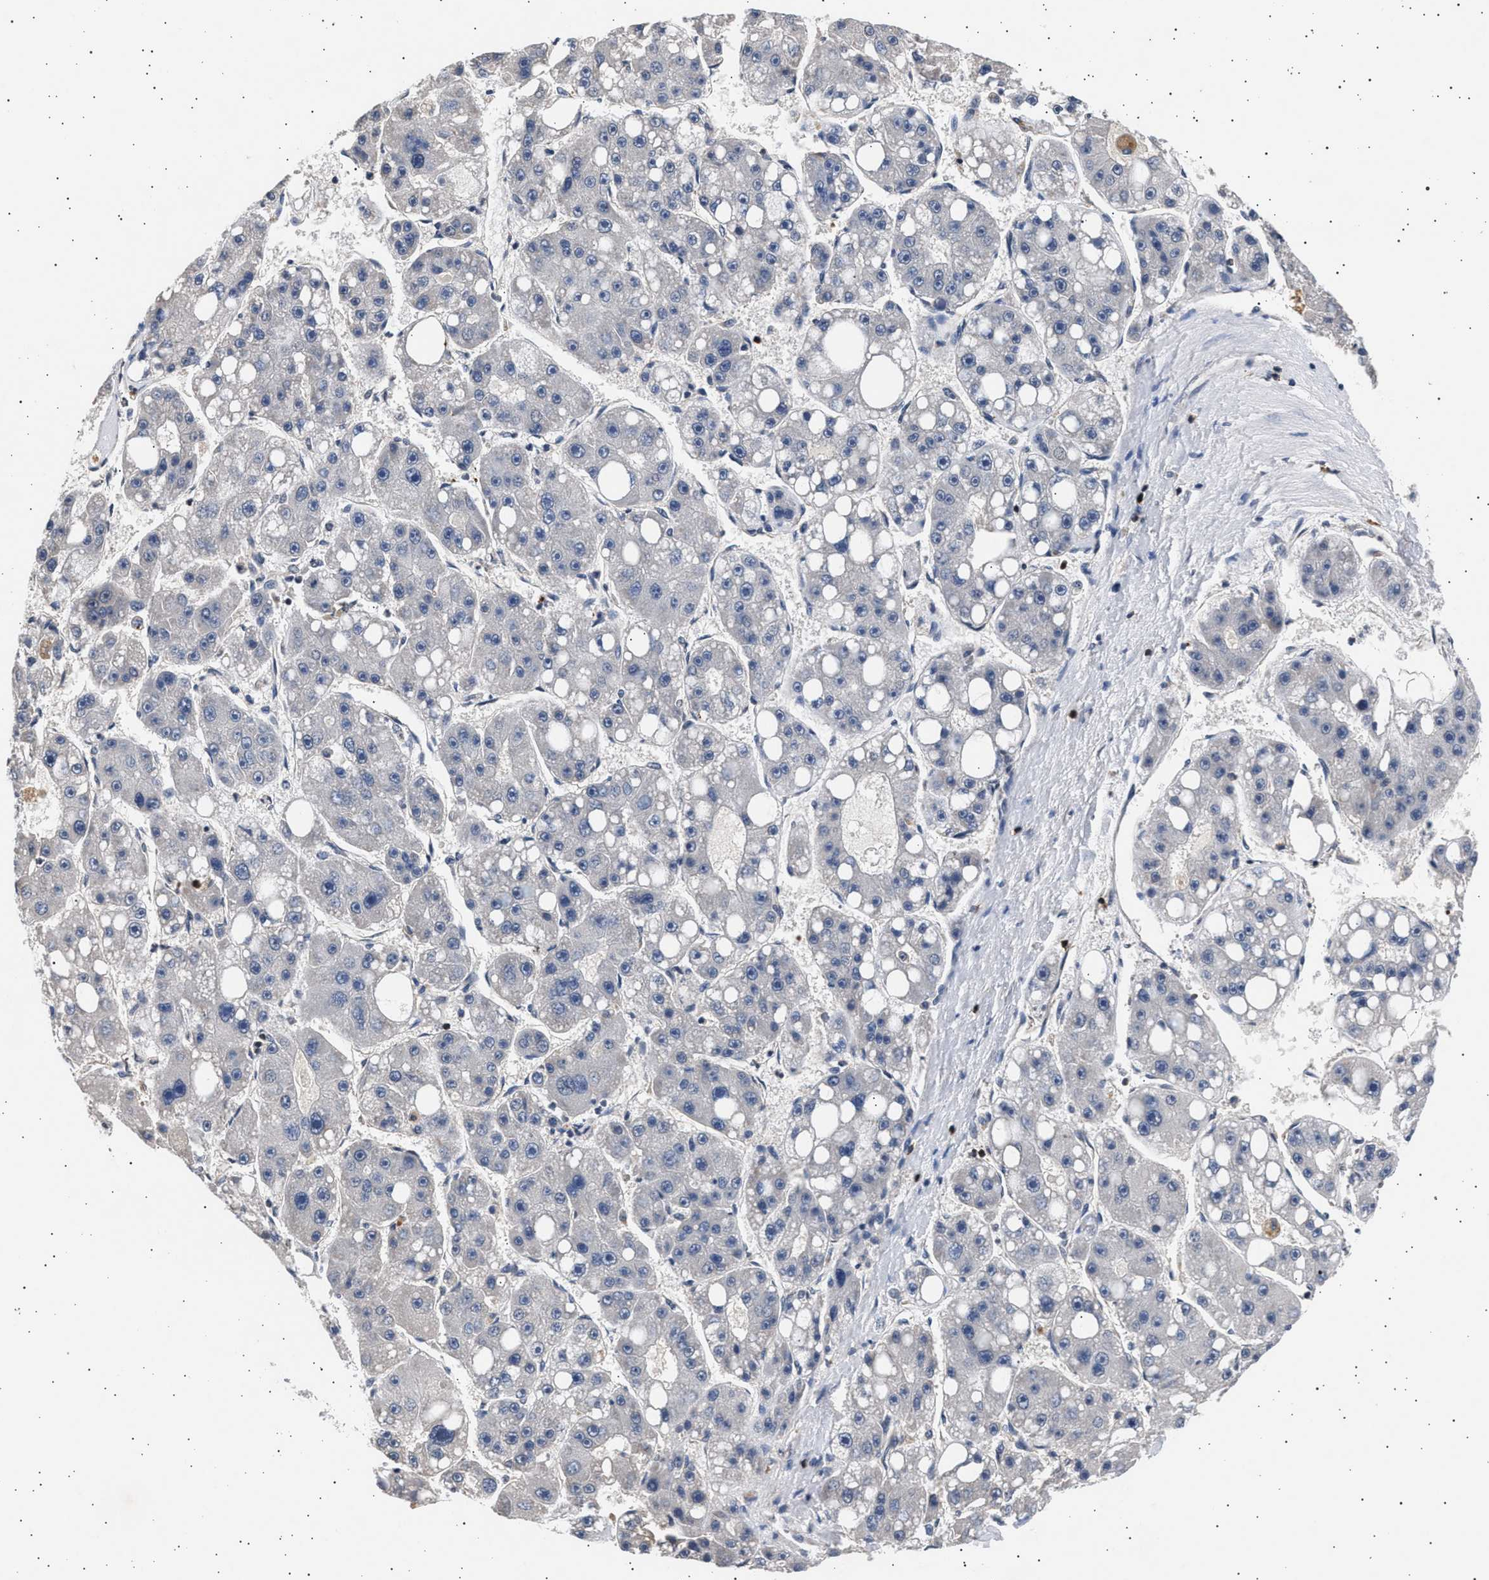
{"staining": {"intensity": "negative", "quantity": "none", "location": "none"}, "tissue": "liver cancer", "cell_type": "Tumor cells", "image_type": "cancer", "snomed": [{"axis": "morphology", "description": "Carcinoma, Hepatocellular, NOS"}, {"axis": "topography", "description": "Liver"}], "caption": "A high-resolution histopathology image shows immunohistochemistry staining of liver cancer, which displays no significant positivity in tumor cells.", "gene": "GRAP2", "patient": {"sex": "female", "age": 61}}